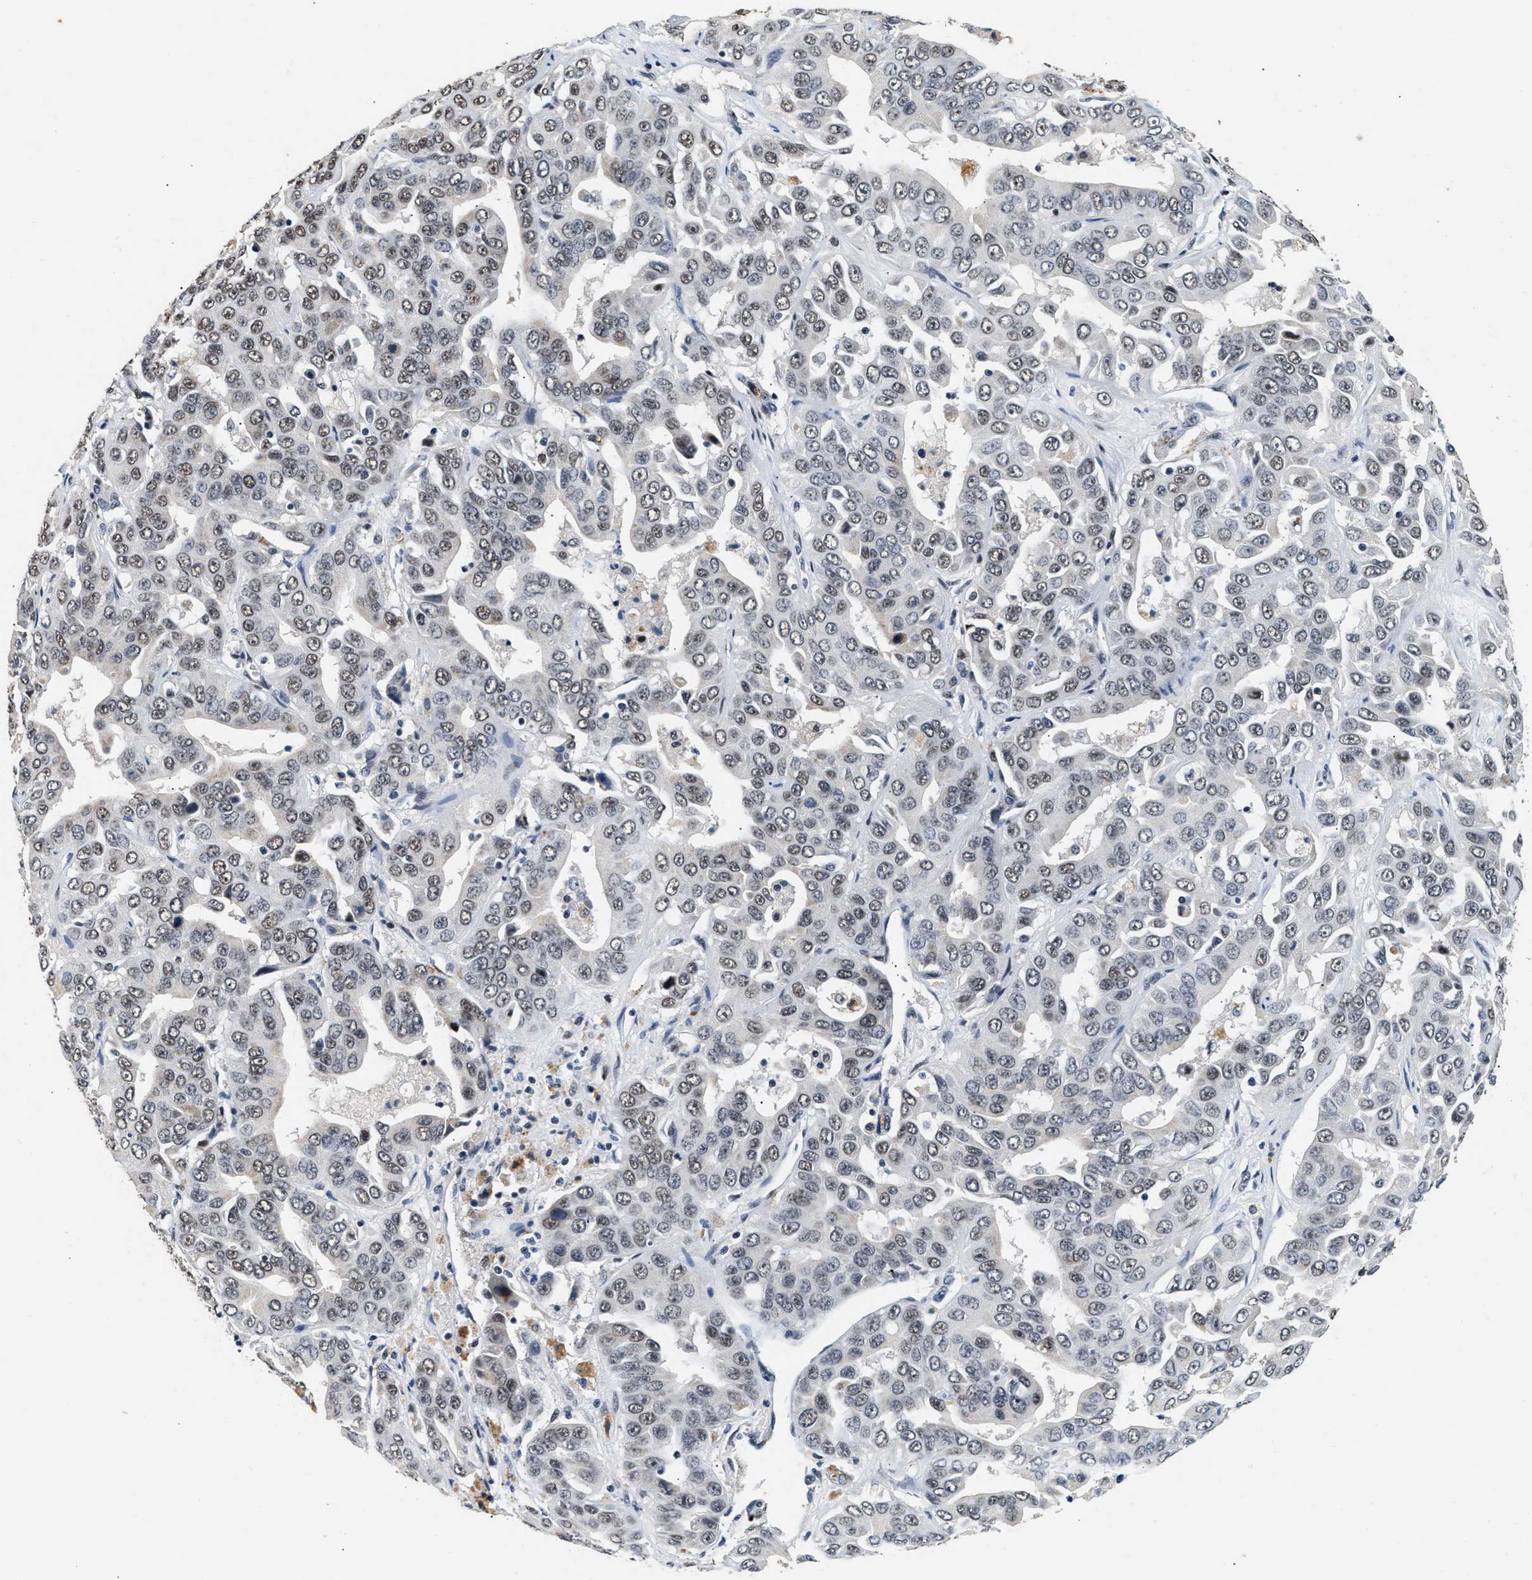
{"staining": {"intensity": "weak", "quantity": "<25%", "location": "nuclear"}, "tissue": "liver cancer", "cell_type": "Tumor cells", "image_type": "cancer", "snomed": [{"axis": "morphology", "description": "Cholangiocarcinoma"}, {"axis": "topography", "description": "Liver"}], "caption": "High power microscopy histopathology image of an IHC photomicrograph of cholangiocarcinoma (liver), revealing no significant positivity in tumor cells.", "gene": "THOC1", "patient": {"sex": "female", "age": 52}}